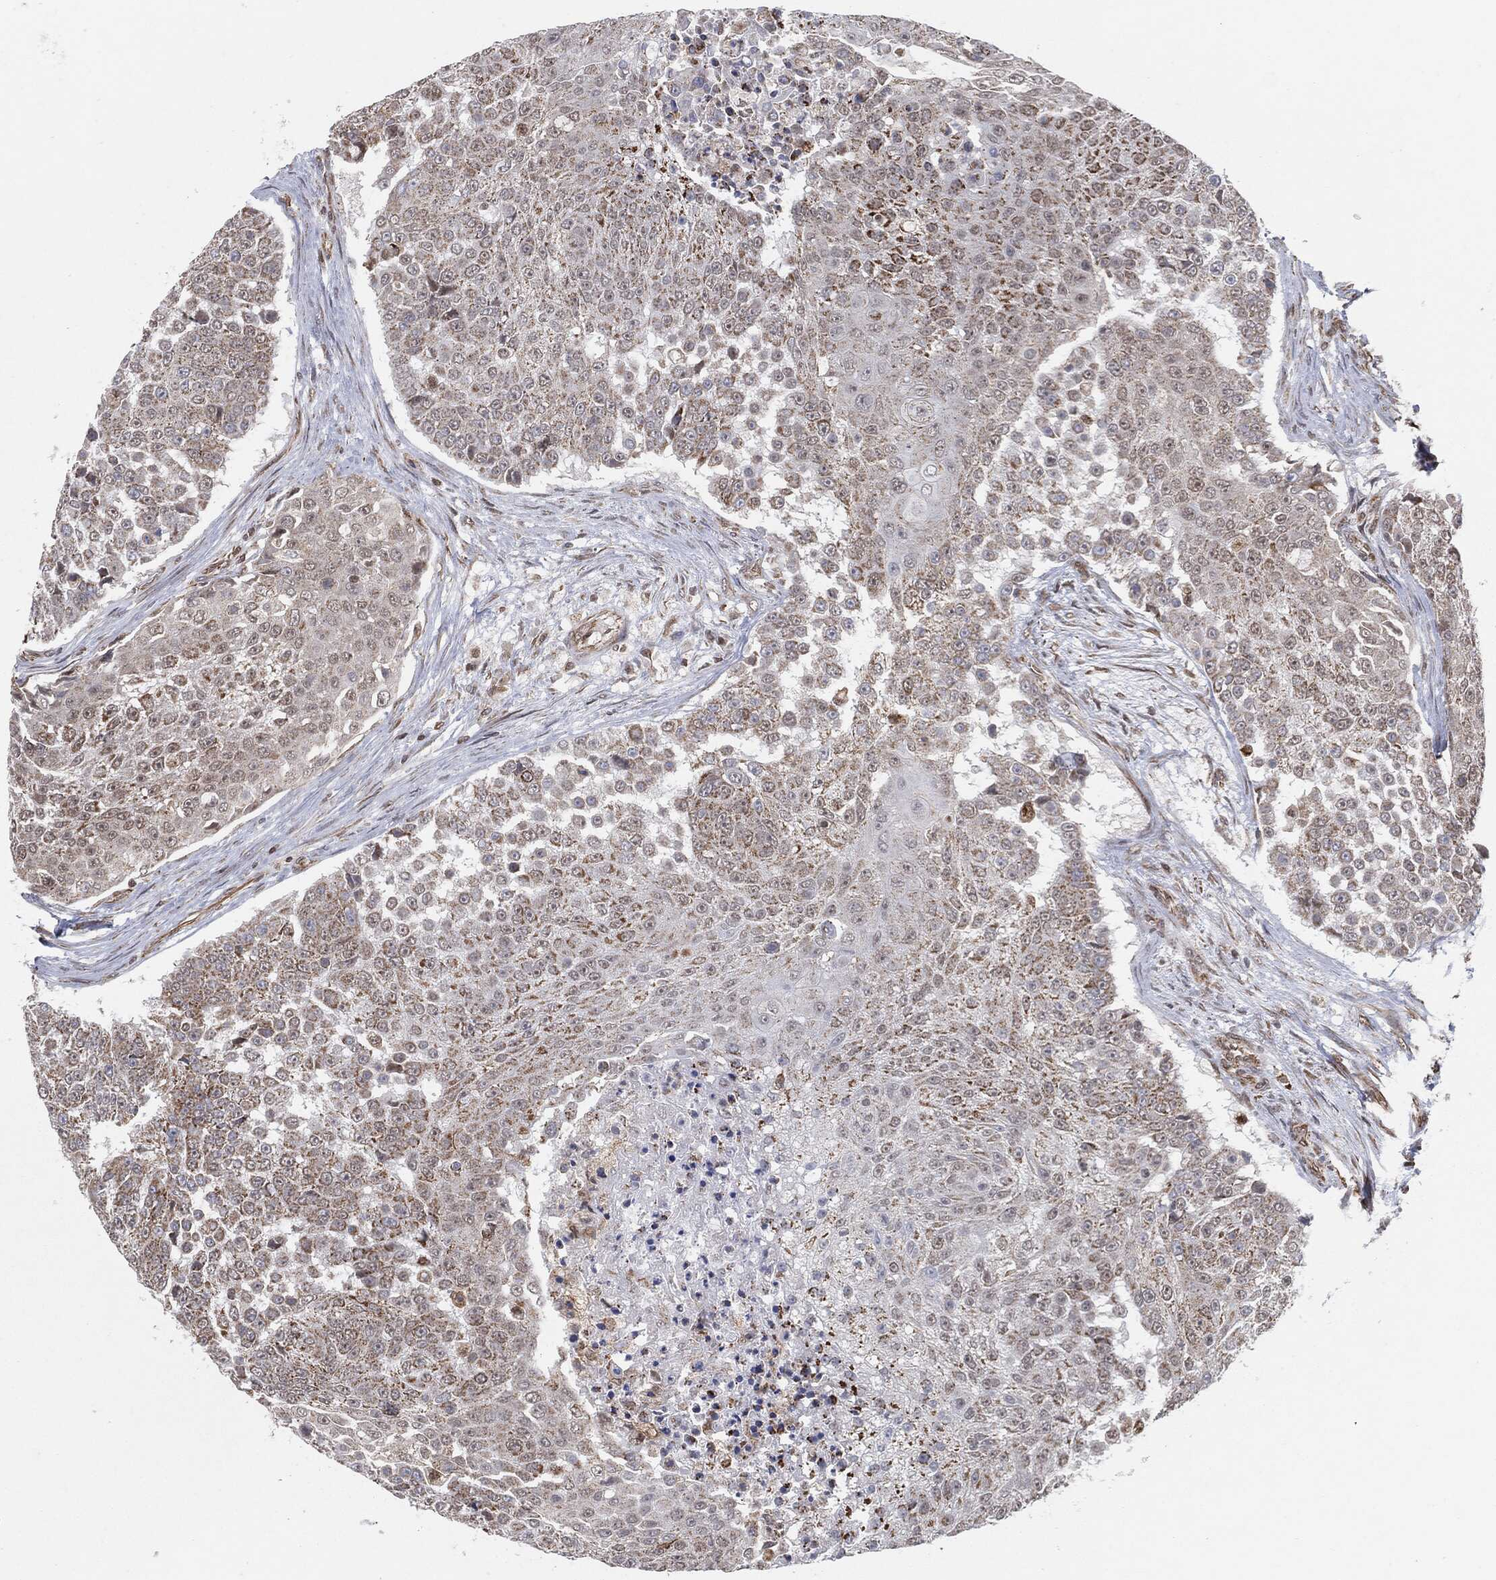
{"staining": {"intensity": "moderate", "quantity": "25%-75%", "location": "cytoplasmic/membranous"}, "tissue": "urothelial cancer", "cell_type": "Tumor cells", "image_type": "cancer", "snomed": [{"axis": "morphology", "description": "Urothelial carcinoma, High grade"}, {"axis": "topography", "description": "Urinary bladder"}], "caption": "An immunohistochemistry (IHC) photomicrograph of neoplastic tissue is shown. Protein staining in brown labels moderate cytoplasmic/membranous positivity in urothelial cancer within tumor cells.", "gene": "TP53RK", "patient": {"sex": "female", "age": 63}}